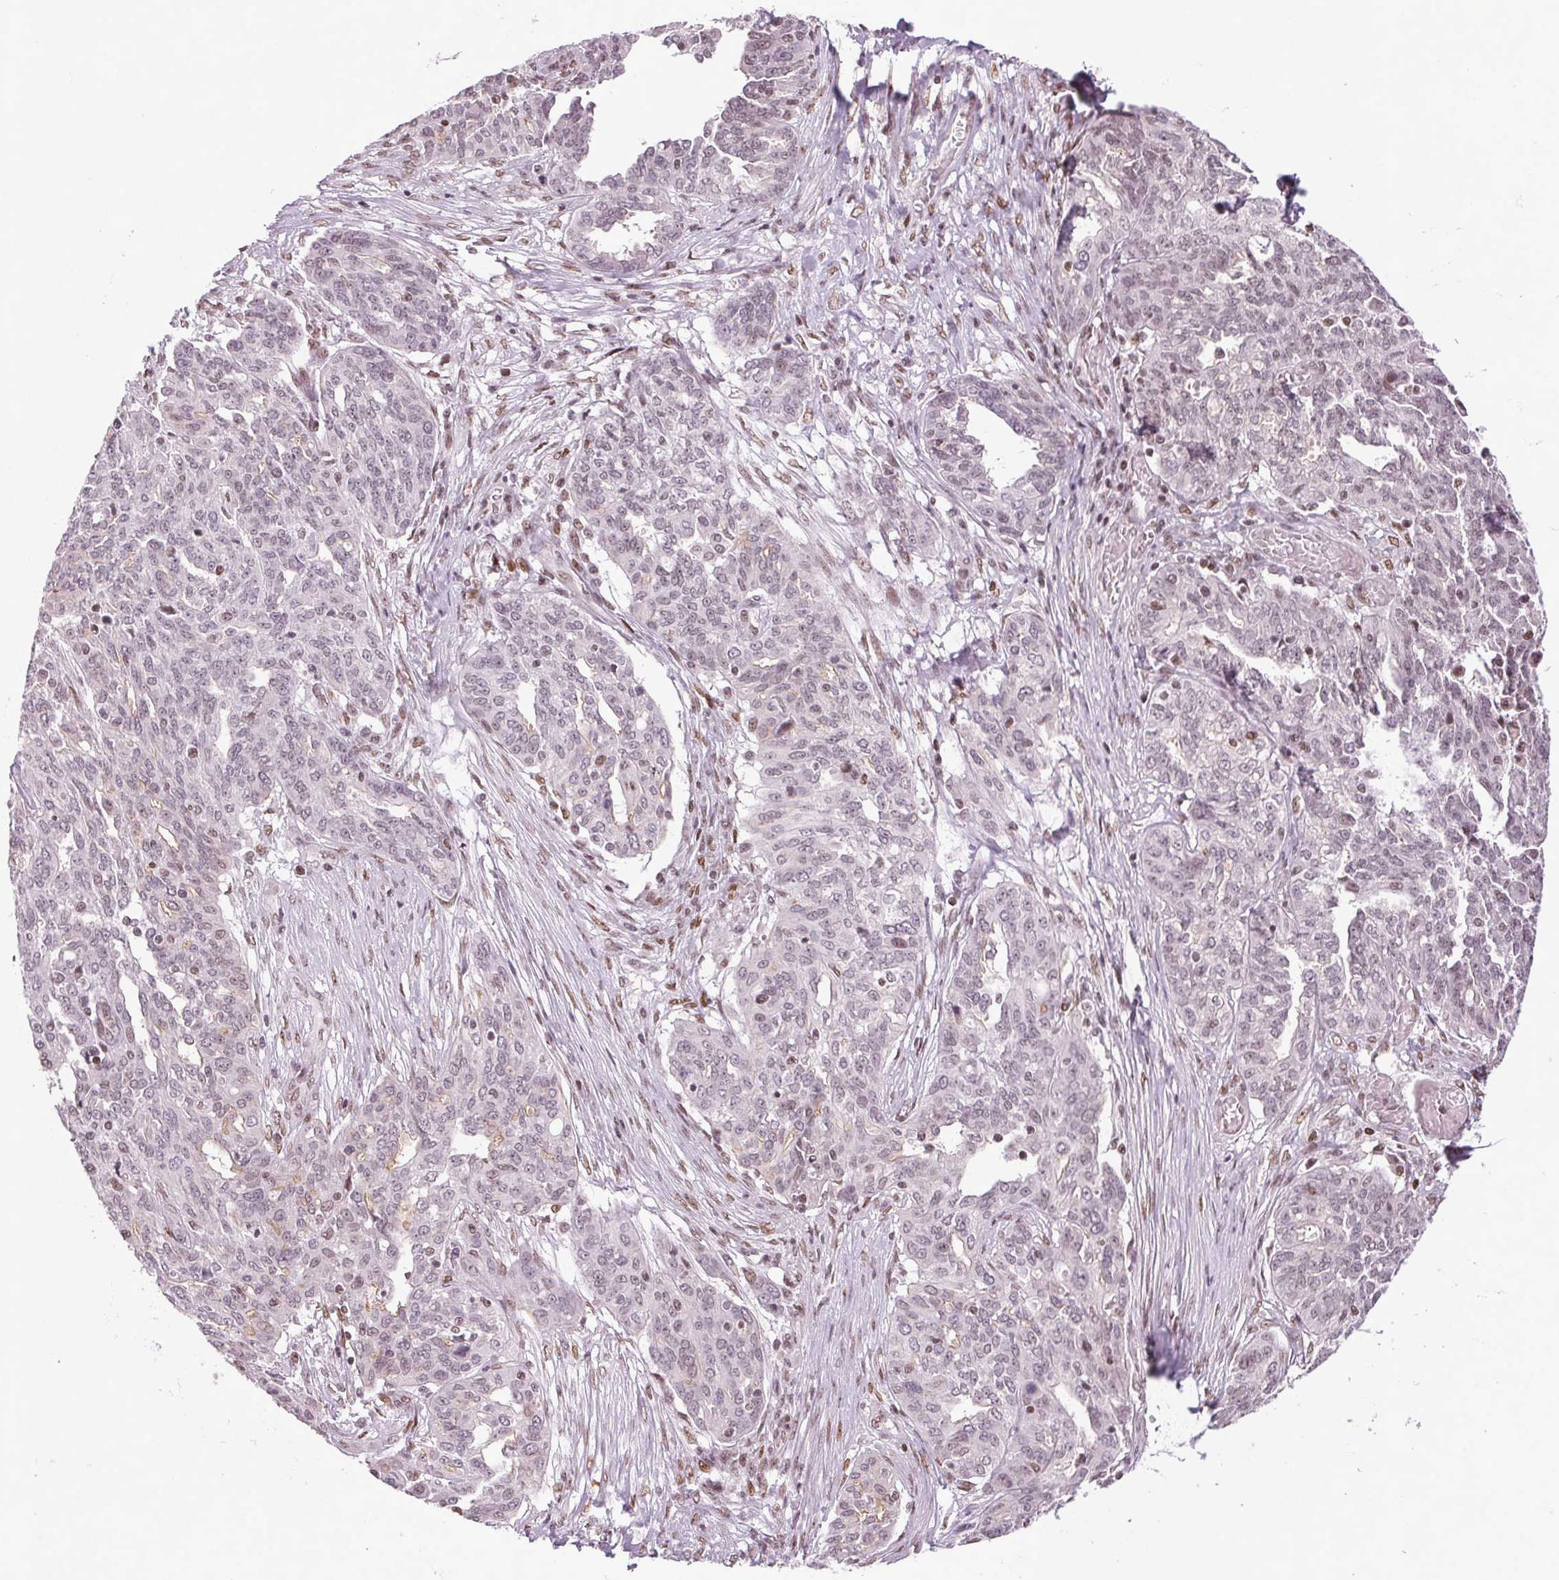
{"staining": {"intensity": "moderate", "quantity": "<25%", "location": "nuclear"}, "tissue": "endometrial cancer", "cell_type": "Tumor cells", "image_type": "cancer", "snomed": [{"axis": "morphology", "description": "Adenocarcinoma, NOS"}, {"axis": "topography", "description": "Endometrium"}], "caption": "IHC (DAB (3,3'-diaminobenzidine)) staining of endometrial cancer reveals moderate nuclear protein expression in approximately <25% of tumor cells. (DAB (3,3'-diaminobenzidine) IHC, brown staining for protein, blue staining for nuclei).", "gene": "XPC", "patient": {"sex": "female", "age": 68}}